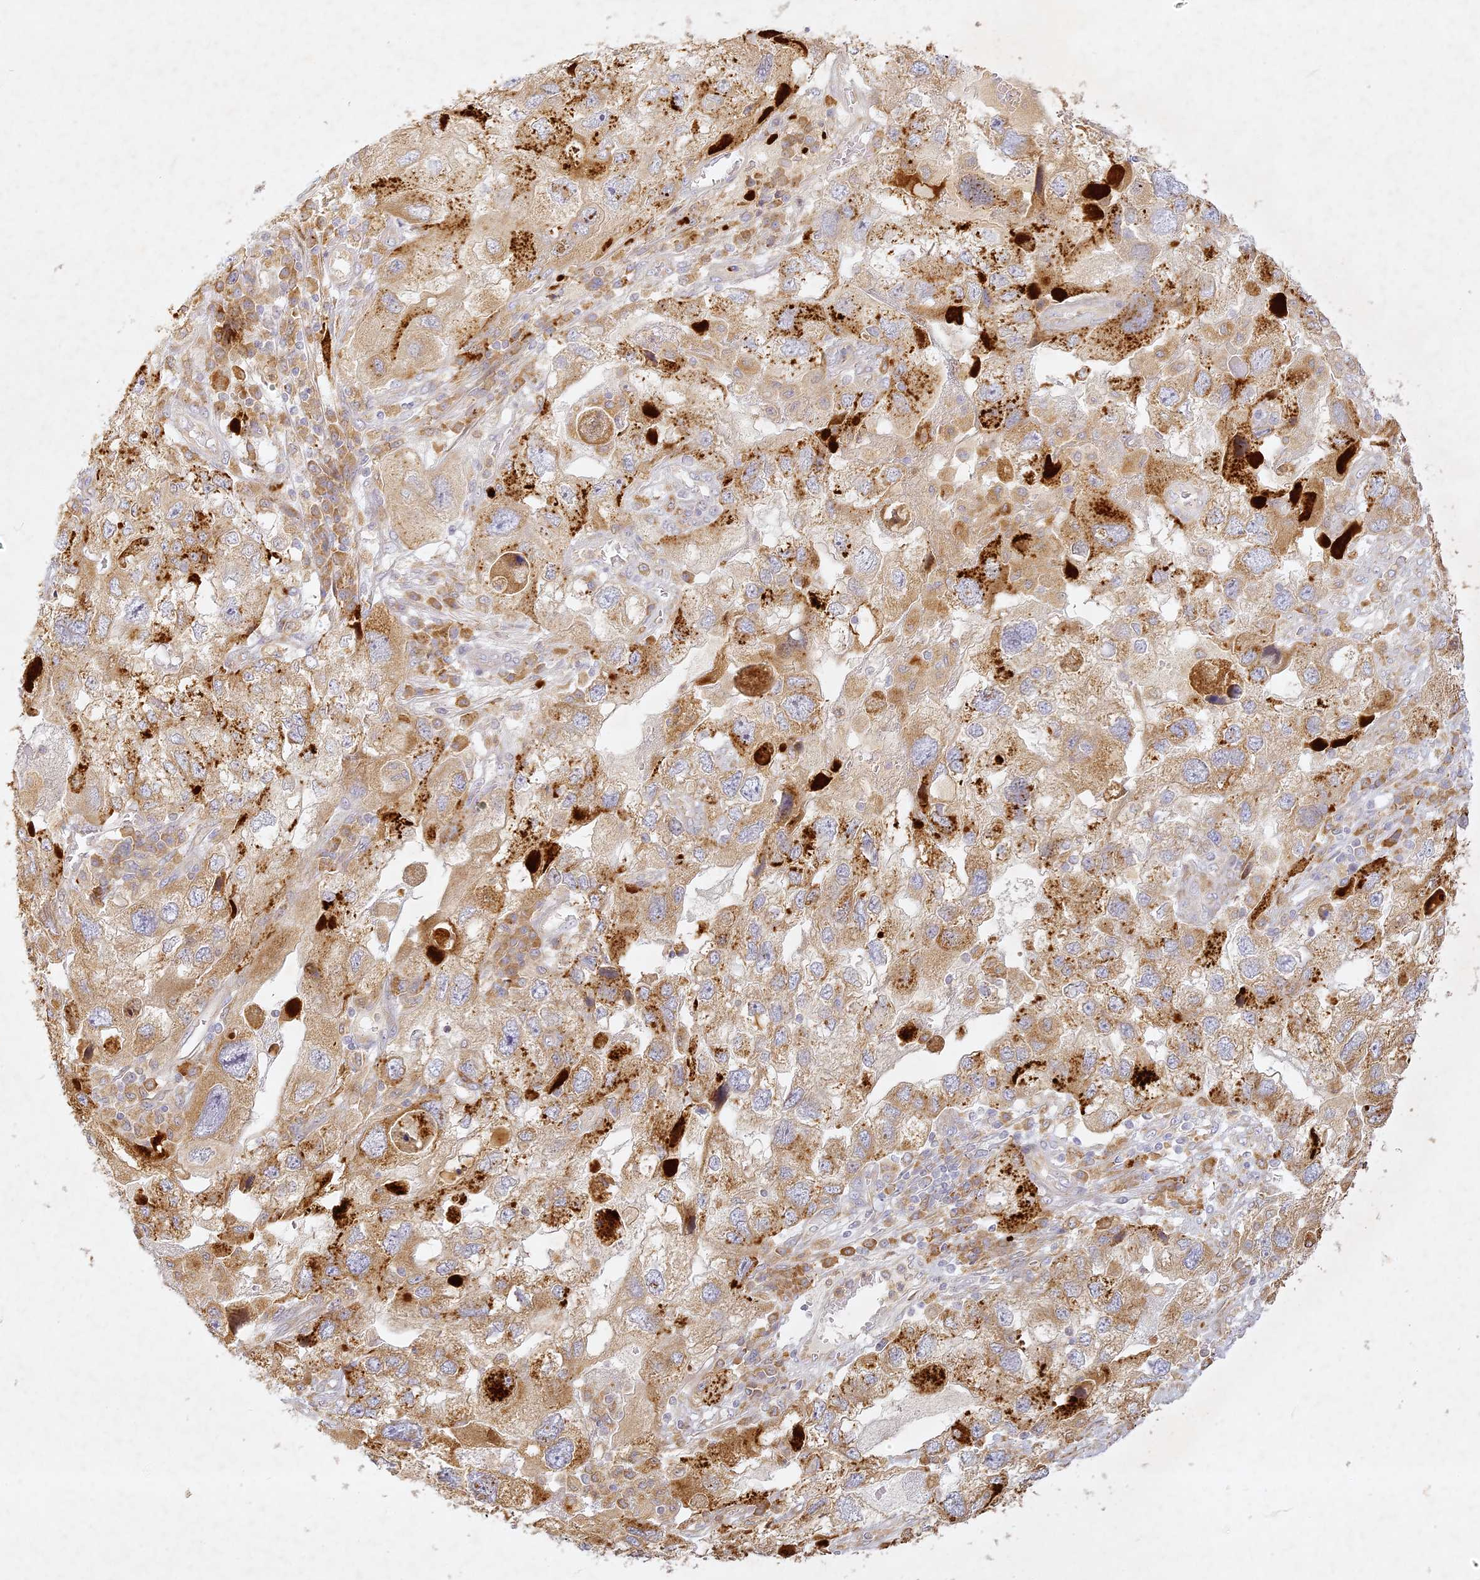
{"staining": {"intensity": "moderate", "quantity": ">75%", "location": "cytoplasmic/membranous"}, "tissue": "endometrial cancer", "cell_type": "Tumor cells", "image_type": "cancer", "snomed": [{"axis": "morphology", "description": "Adenocarcinoma, NOS"}, {"axis": "topography", "description": "Endometrium"}], "caption": "About >75% of tumor cells in human endometrial cancer (adenocarcinoma) display moderate cytoplasmic/membranous protein positivity as visualized by brown immunohistochemical staining.", "gene": "SLC30A5", "patient": {"sex": "female", "age": 49}}